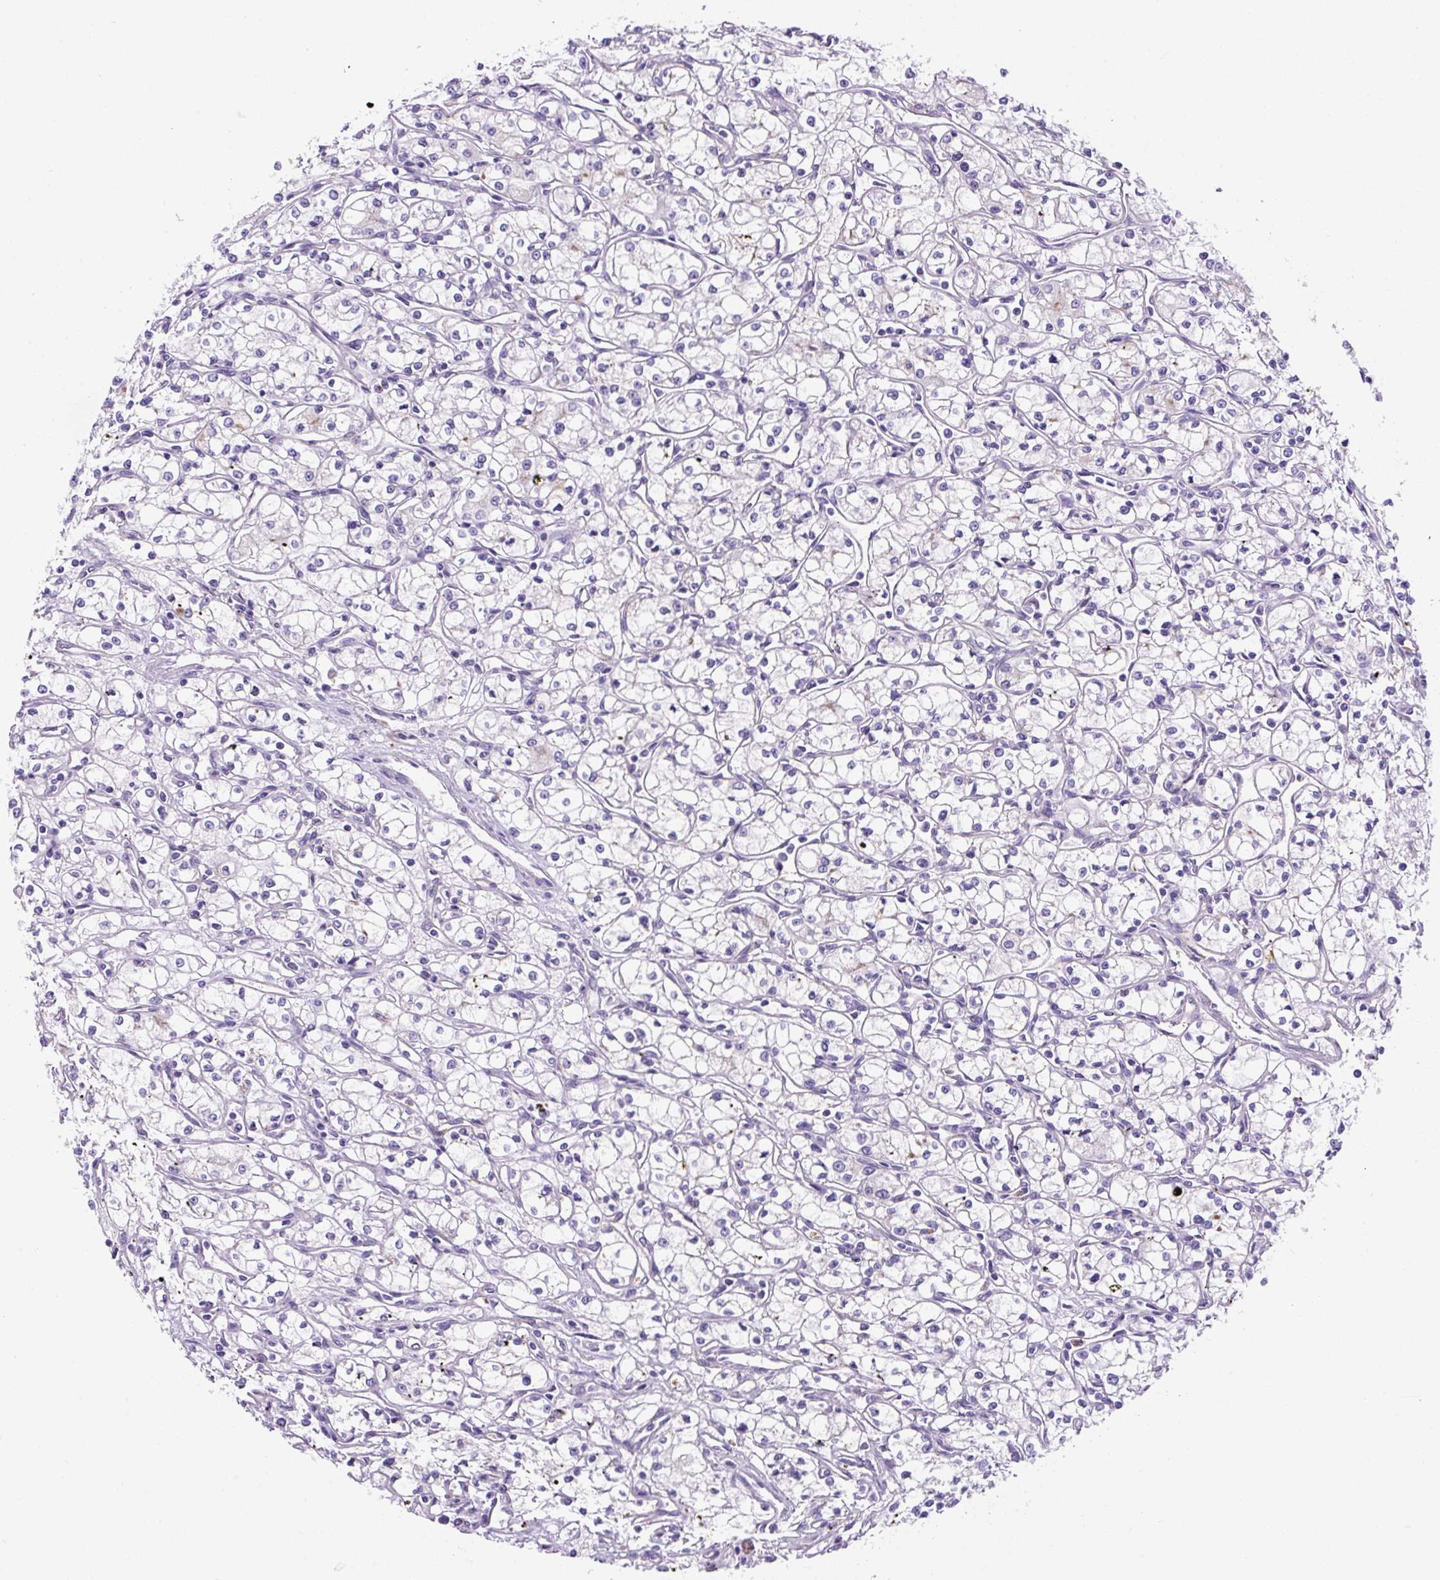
{"staining": {"intensity": "negative", "quantity": "none", "location": "none"}, "tissue": "renal cancer", "cell_type": "Tumor cells", "image_type": "cancer", "snomed": [{"axis": "morphology", "description": "Adenocarcinoma, NOS"}, {"axis": "topography", "description": "Kidney"}], "caption": "Tumor cells are negative for brown protein staining in adenocarcinoma (renal).", "gene": "ASB4", "patient": {"sex": "male", "age": 59}}